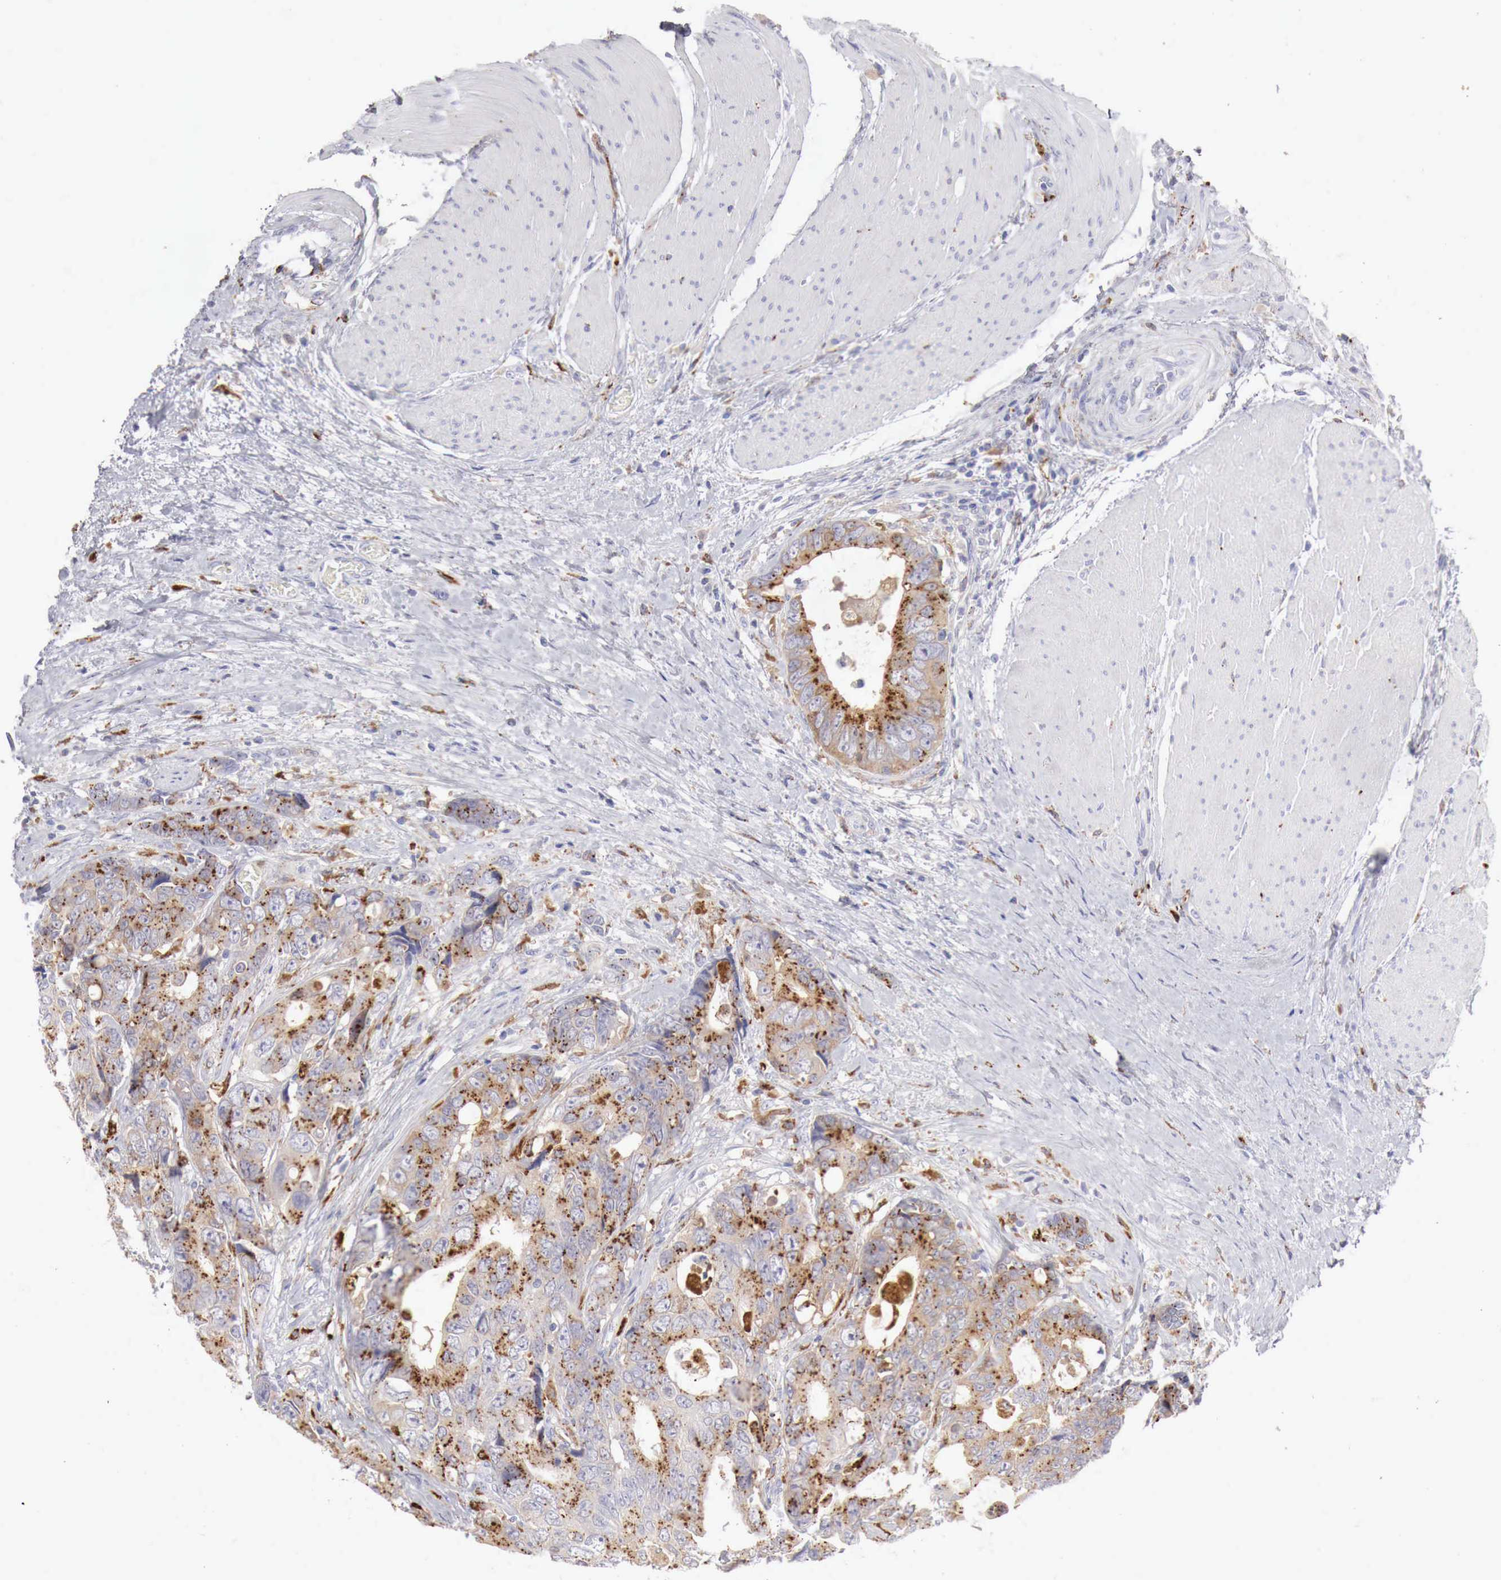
{"staining": {"intensity": "moderate", "quantity": "25%-75%", "location": "cytoplasmic/membranous"}, "tissue": "colorectal cancer", "cell_type": "Tumor cells", "image_type": "cancer", "snomed": [{"axis": "morphology", "description": "Adenocarcinoma, NOS"}, {"axis": "topography", "description": "Rectum"}], "caption": "Protein staining of colorectal cancer (adenocarcinoma) tissue shows moderate cytoplasmic/membranous staining in about 25%-75% of tumor cells. (DAB (3,3'-diaminobenzidine) IHC with brightfield microscopy, high magnification).", "gene": "GLA", "patient": {"sex": "female", "age": 67}}